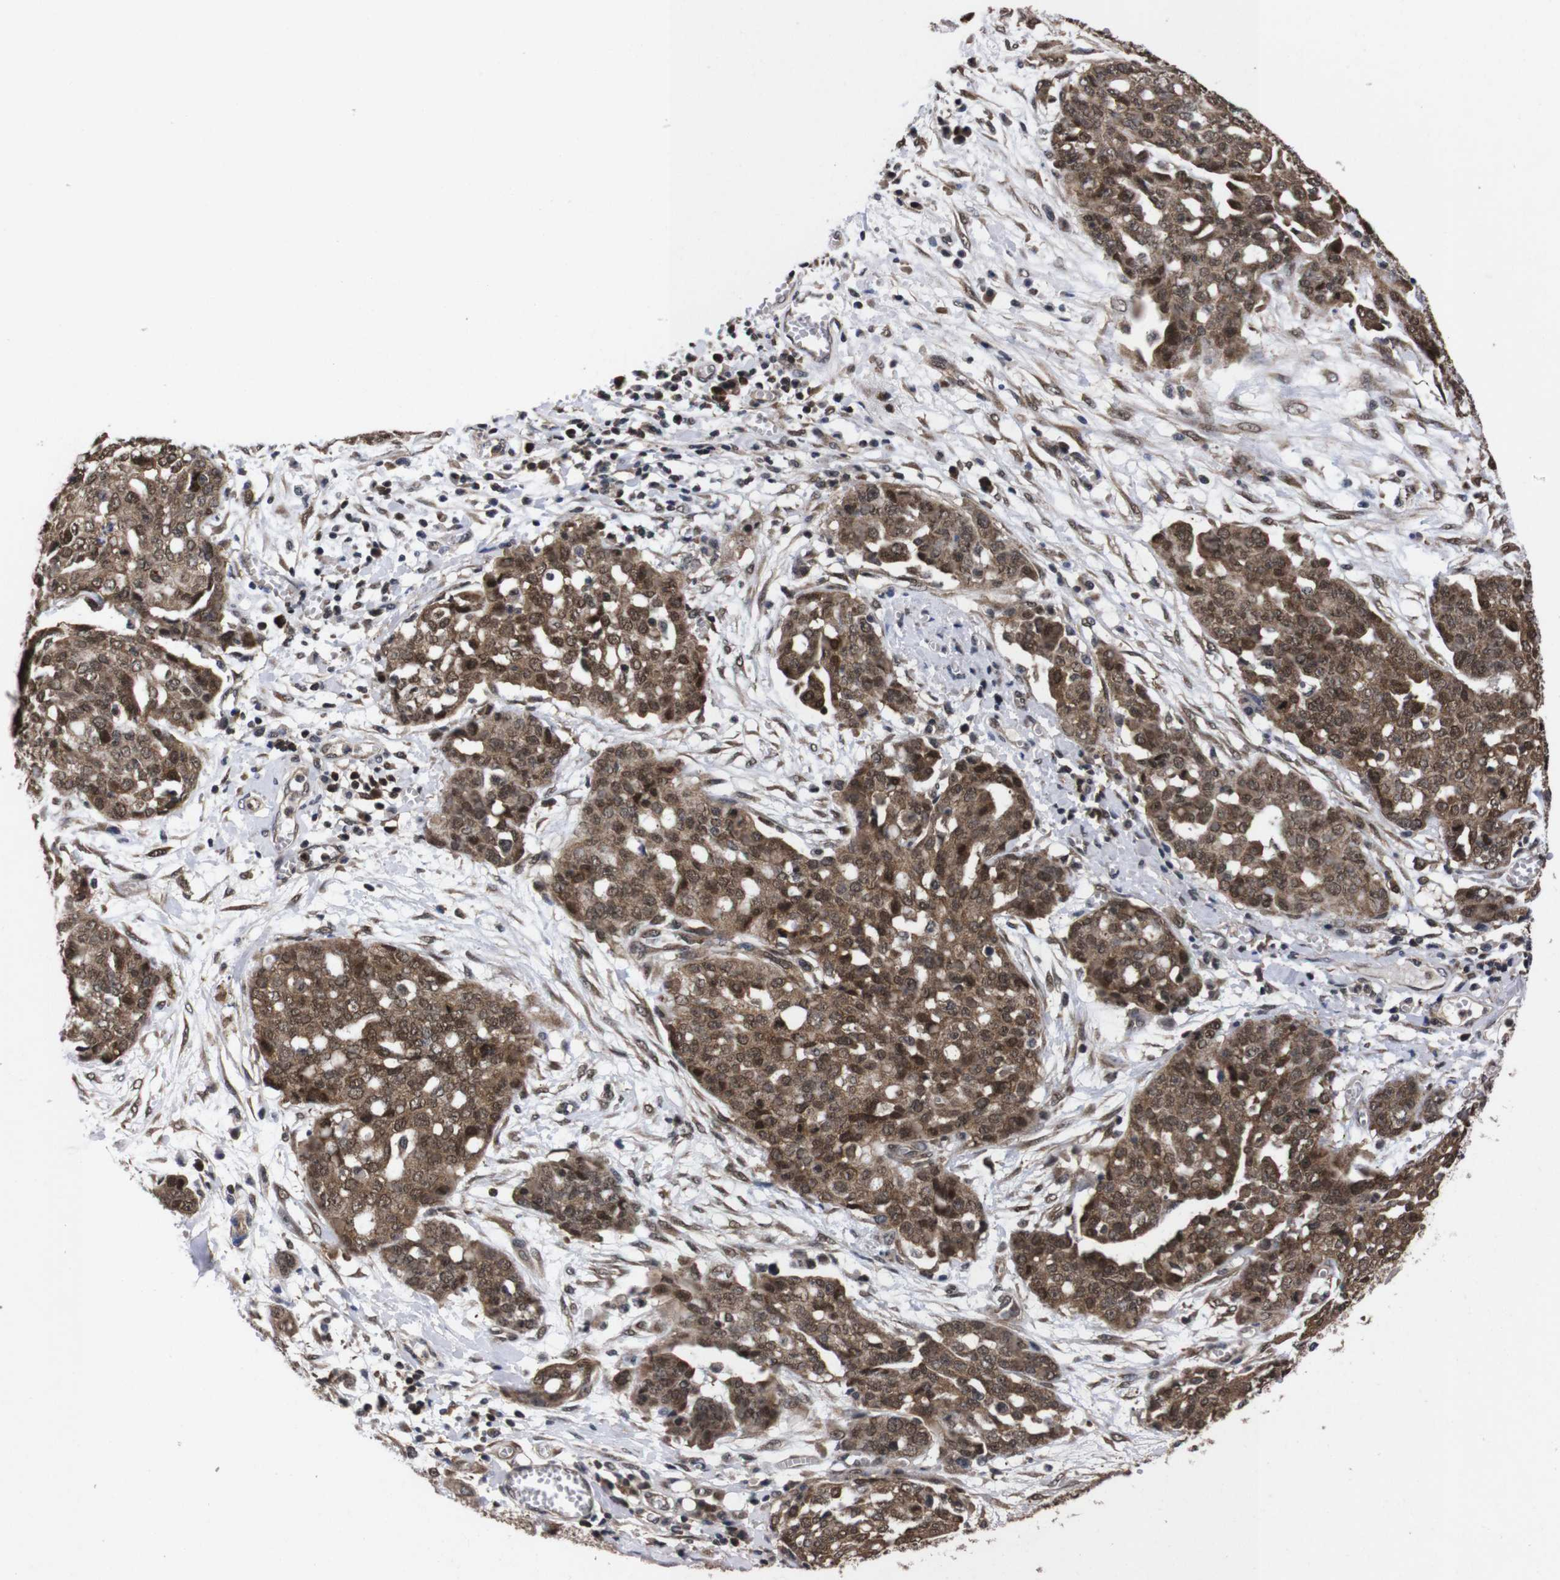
{"staining": {"intensity": "moderate", "quantity": ">75%", "location": "cytoplasmic/membranous,nuclear"}, "tissue": "ovarian cancer", "cell_type": "Tumor cells", "image_type": "cancer", "snomed": [{"axis": "morphology", "description": "Cystadenocarcinoma, serous, NOS"}, {"axis": "topography", "description": "Soft tissue"}, {"axis": "topography", "description": "Ovary"}], "caption": "This histopathology image reveals immunohistochemistry (IHC) staining of human ovarian serous cystadenocarcinoma, with medium moderate cytoplasmic/membranous and nuclear staining in approximately >75% of tumor cells.", "gene": "UBQLN2", "patient": {"sex": "female", "age": 57}}